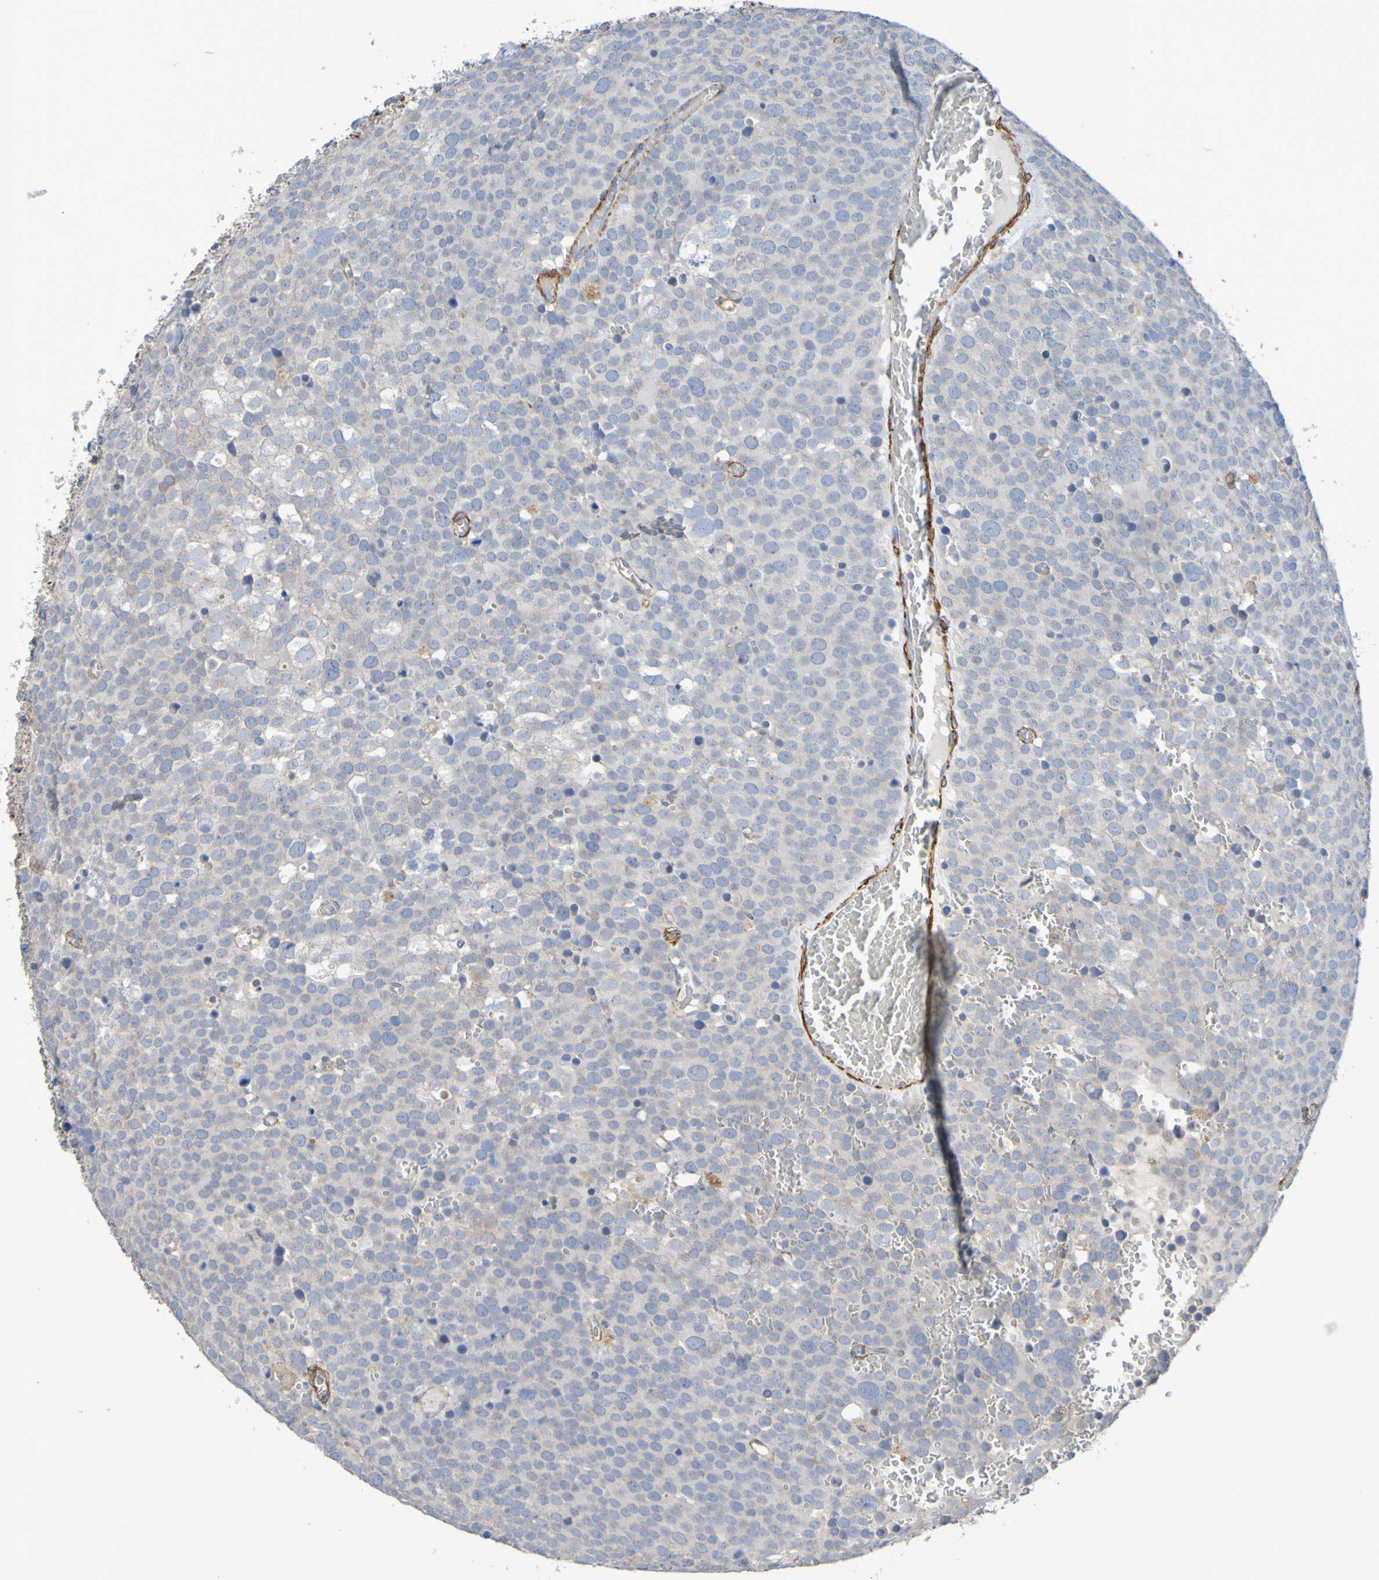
{"staining": {"intensity": "negative", "quantity": "none", "location": "none"}, "tissue": "testis cancer", "cell_type": "Tumor cells", "image_type": "cancer", "snomed": [{"axis": "morphology", "description": "Seminoma, NOS"}, {"axis": "topography", "description": "Testis"}], "caption": "A high-resolution photomicrograph shows immunohistochemistry staining of testis cancer, which demonstrates no significant positivity in tumor cells.", "gene": "SRPRB", "patient": {"sex": "male", "age": 71}}